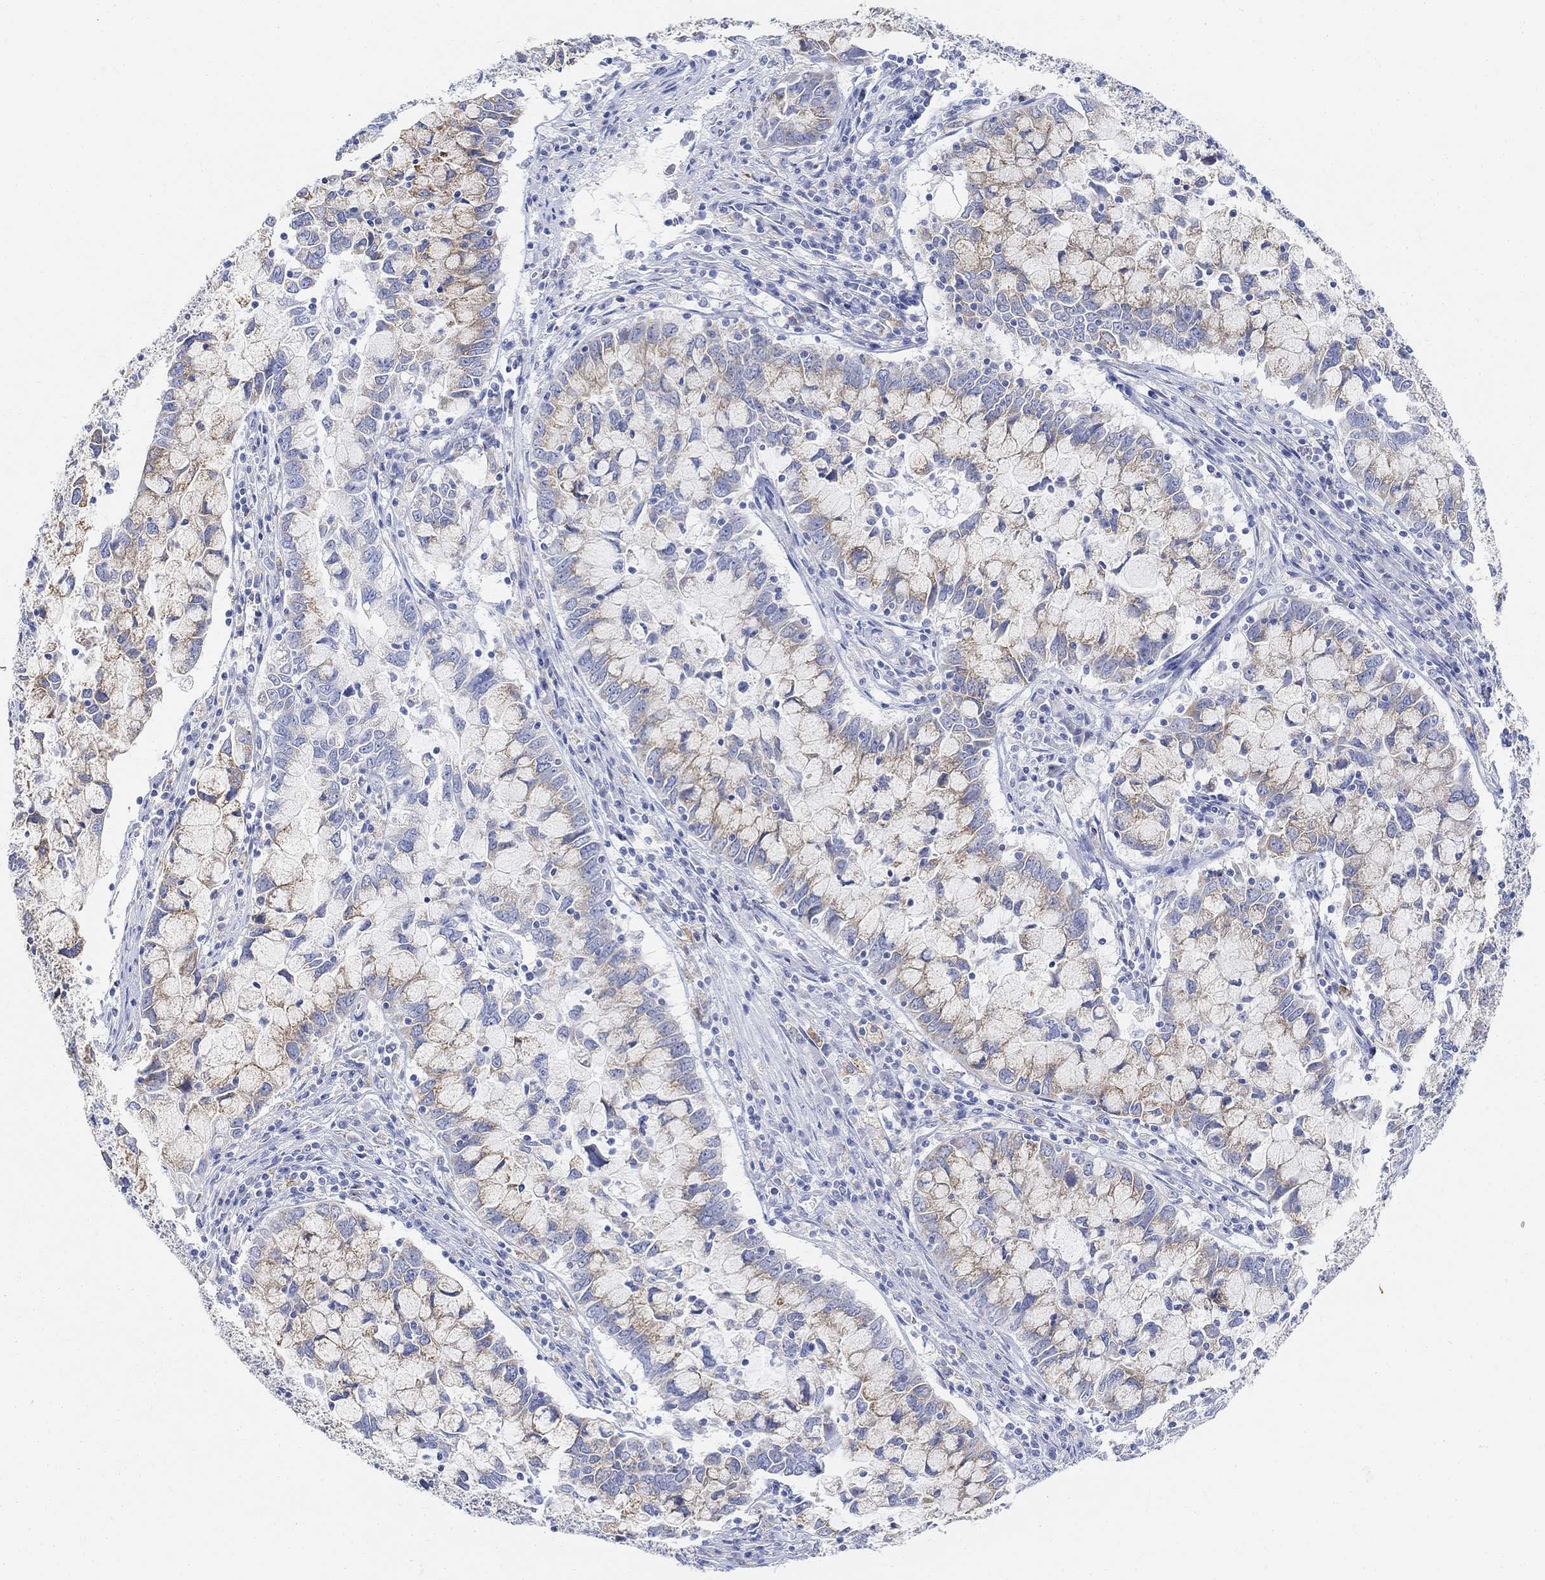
{"staining": {"intensity": "moderate", "quantity": "25%-75%", "location": "cytoplasmic/membranous"}, "tissue": "cervical cancer", "cell_type": "Tumor cells", "image_type": "cancer", "snomed": [{"axis": "morphology", "description": "Adenocarcinoma, NOS"}, {"axis": "topography", "description": "Cervix"}], "caption": "This is an image of immunohistochemistry staining of adenocarcinoma (cervical), which shows moderate staining in the cytoplasmic/membranous of tumor cells.", "gene": "RETNLB", "patient": {"sex": "female", "age": 40}}